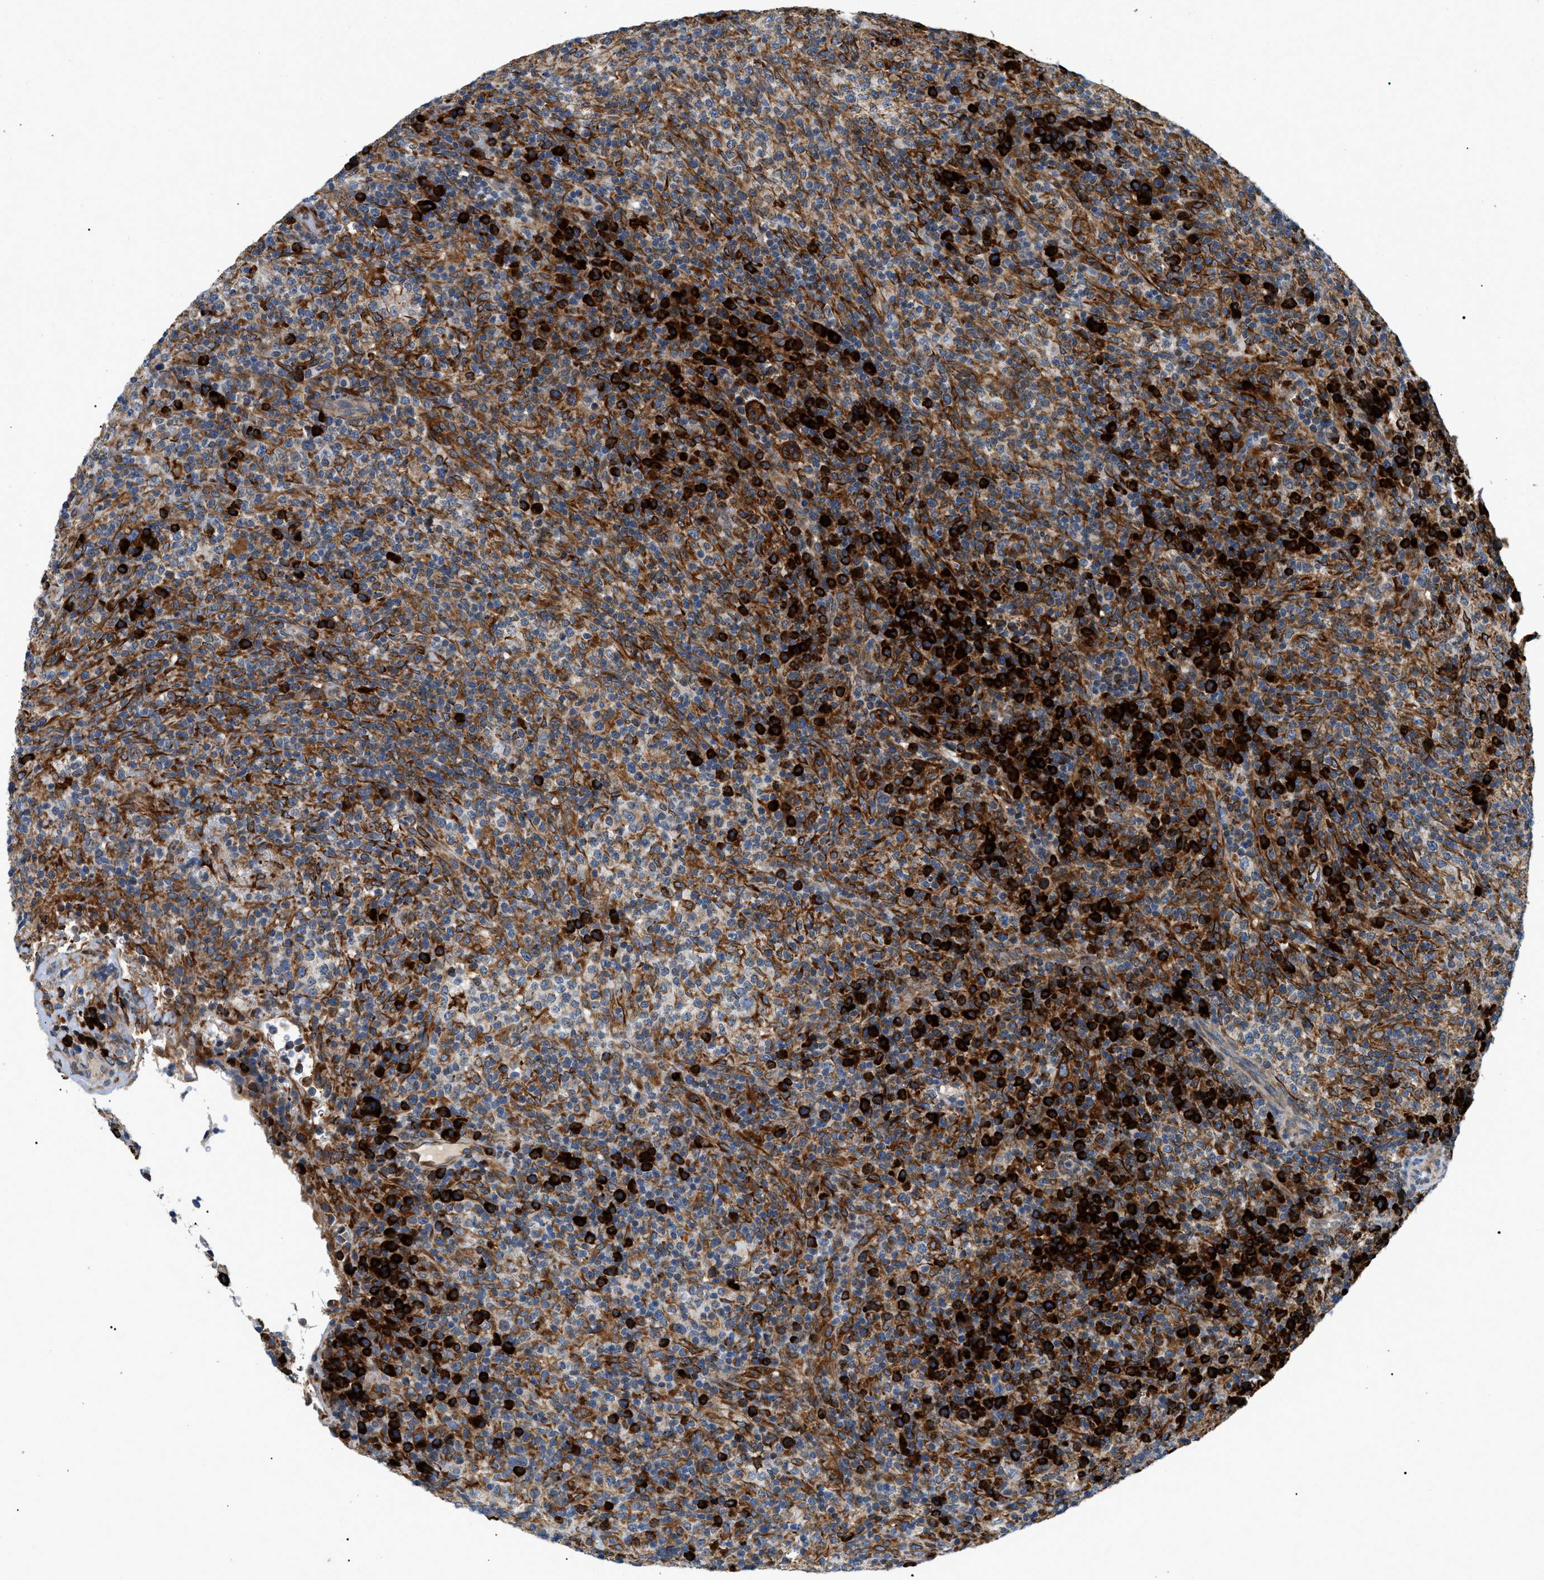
{"staining": {"intensity": "strong", "quantity": "25%-75%", "location": "cytoplasmic/membranous"}, "tissue": "lymphoma", "cell_type": "Tumor cells", "image_type": "cancer", "snomed": [{"axis": "morphology", "description": "Malignant lymphoma, non-Hodgkin's type, High grade"}, {"axis": "topography", "description": "Lymph node"}], "caption": "Malignant lymphoma, non-Hodgkin's type (high-grade) was stained to show a protein in brown. There is high levels of strong cytoplasmic/membranous staining in approximately 25%-75% of tumor cells. (IHC, brightfield microscopy, high magnification).", "gene": "DERL1", "patient": {"sex": "female", "age": 76}}